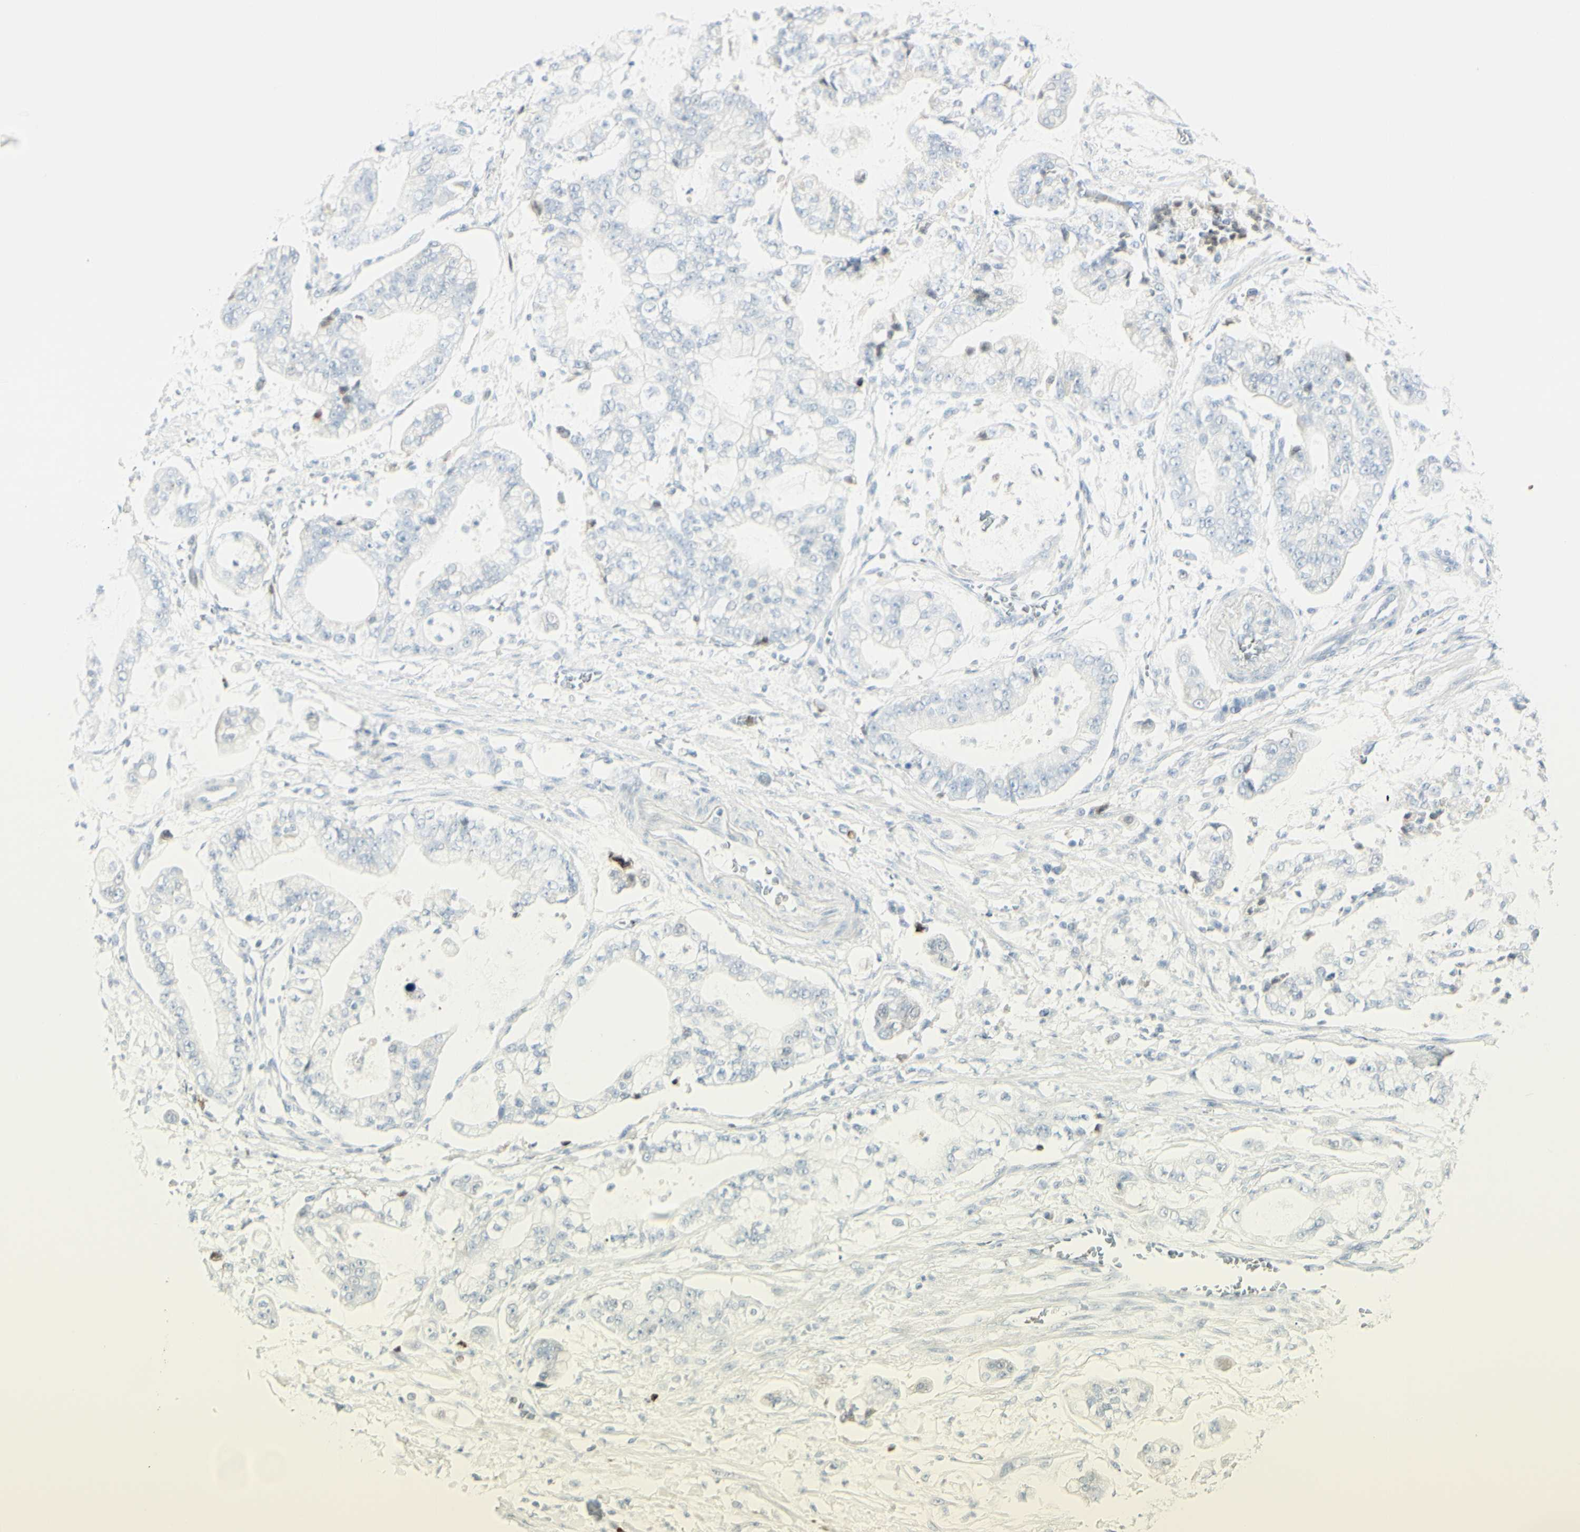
{"staining": {"intensity": "negative", "quantity": "none", "location": "none"}, "tissue": "stomach cancer", "cell_type": "Tumor cells", "image_type": "cancer", "snomed": [{"axis": "morphology", "description": "Adenocarcinoma, NOS"}, {"axis": "topography", "description": "Stomach"}], "caption": "Micrograph shows no protein expression in tumor cells of stomach adenocarcinoma tissue. (DAB (3,3'-diaminobenzidine) immunohistochemistry (IHC), high magnification).", "gene": "MDK", "patient": {"sex": "male", "age": 76}}